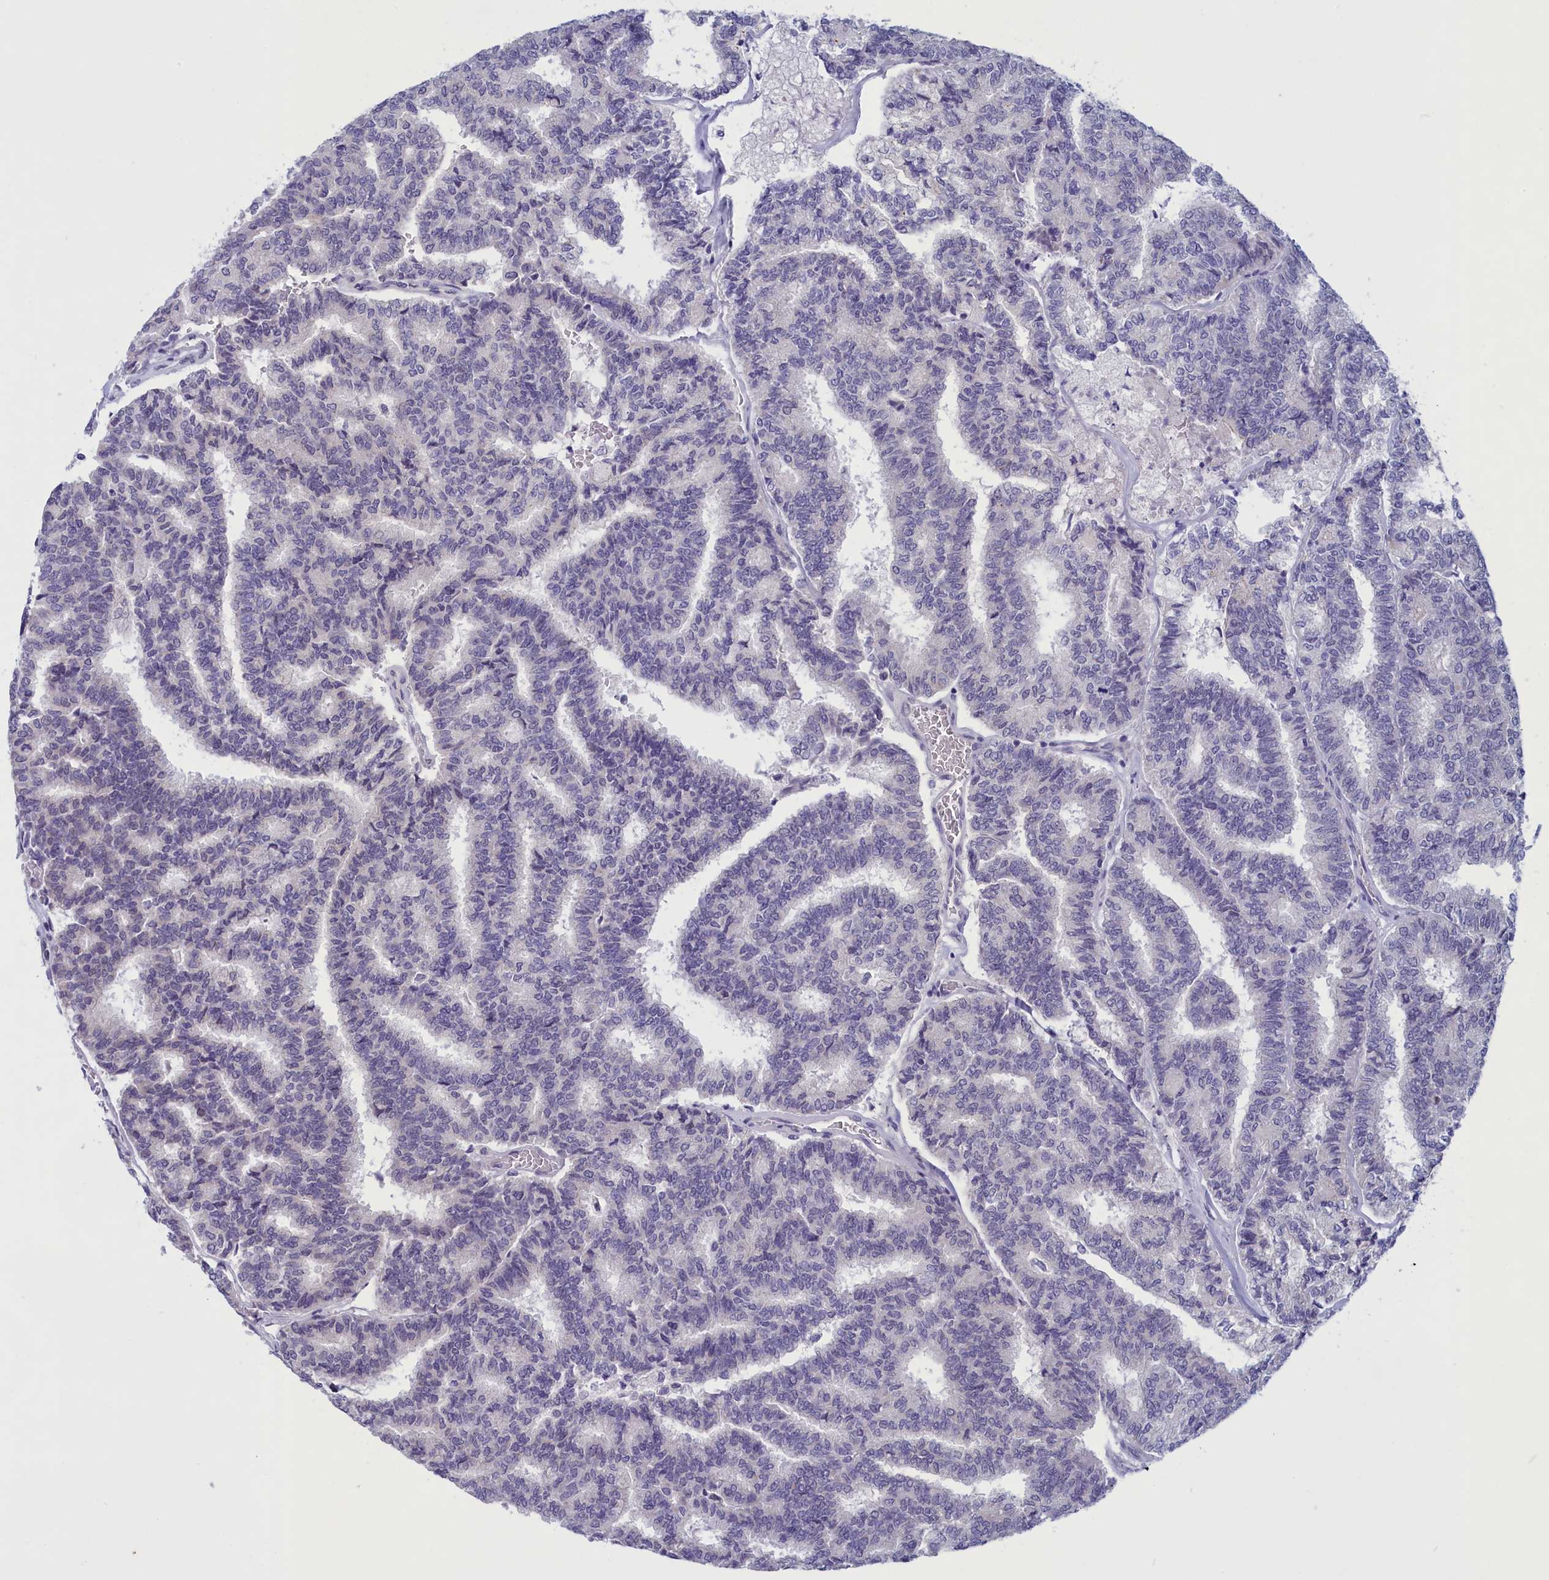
{"staining": {"intensity": "negative", "quantity": "none", "location": "none"}, "tissue": "thyroid cancer", "cell_type": "Tumor cells", "image_type": "cancer", "snomed": [{"axis": "morphology", "description": "Papillary adenocarcinoma, NOS"}, {"axis": "topography", "description": "Thyroid gland"}], "caption": "Image shows no significant protein staining in tumor cells of thyroid papillary adenocarcinoma.", "gene": "ELOA2", "patient": {"sex": "female", "age": 35}}